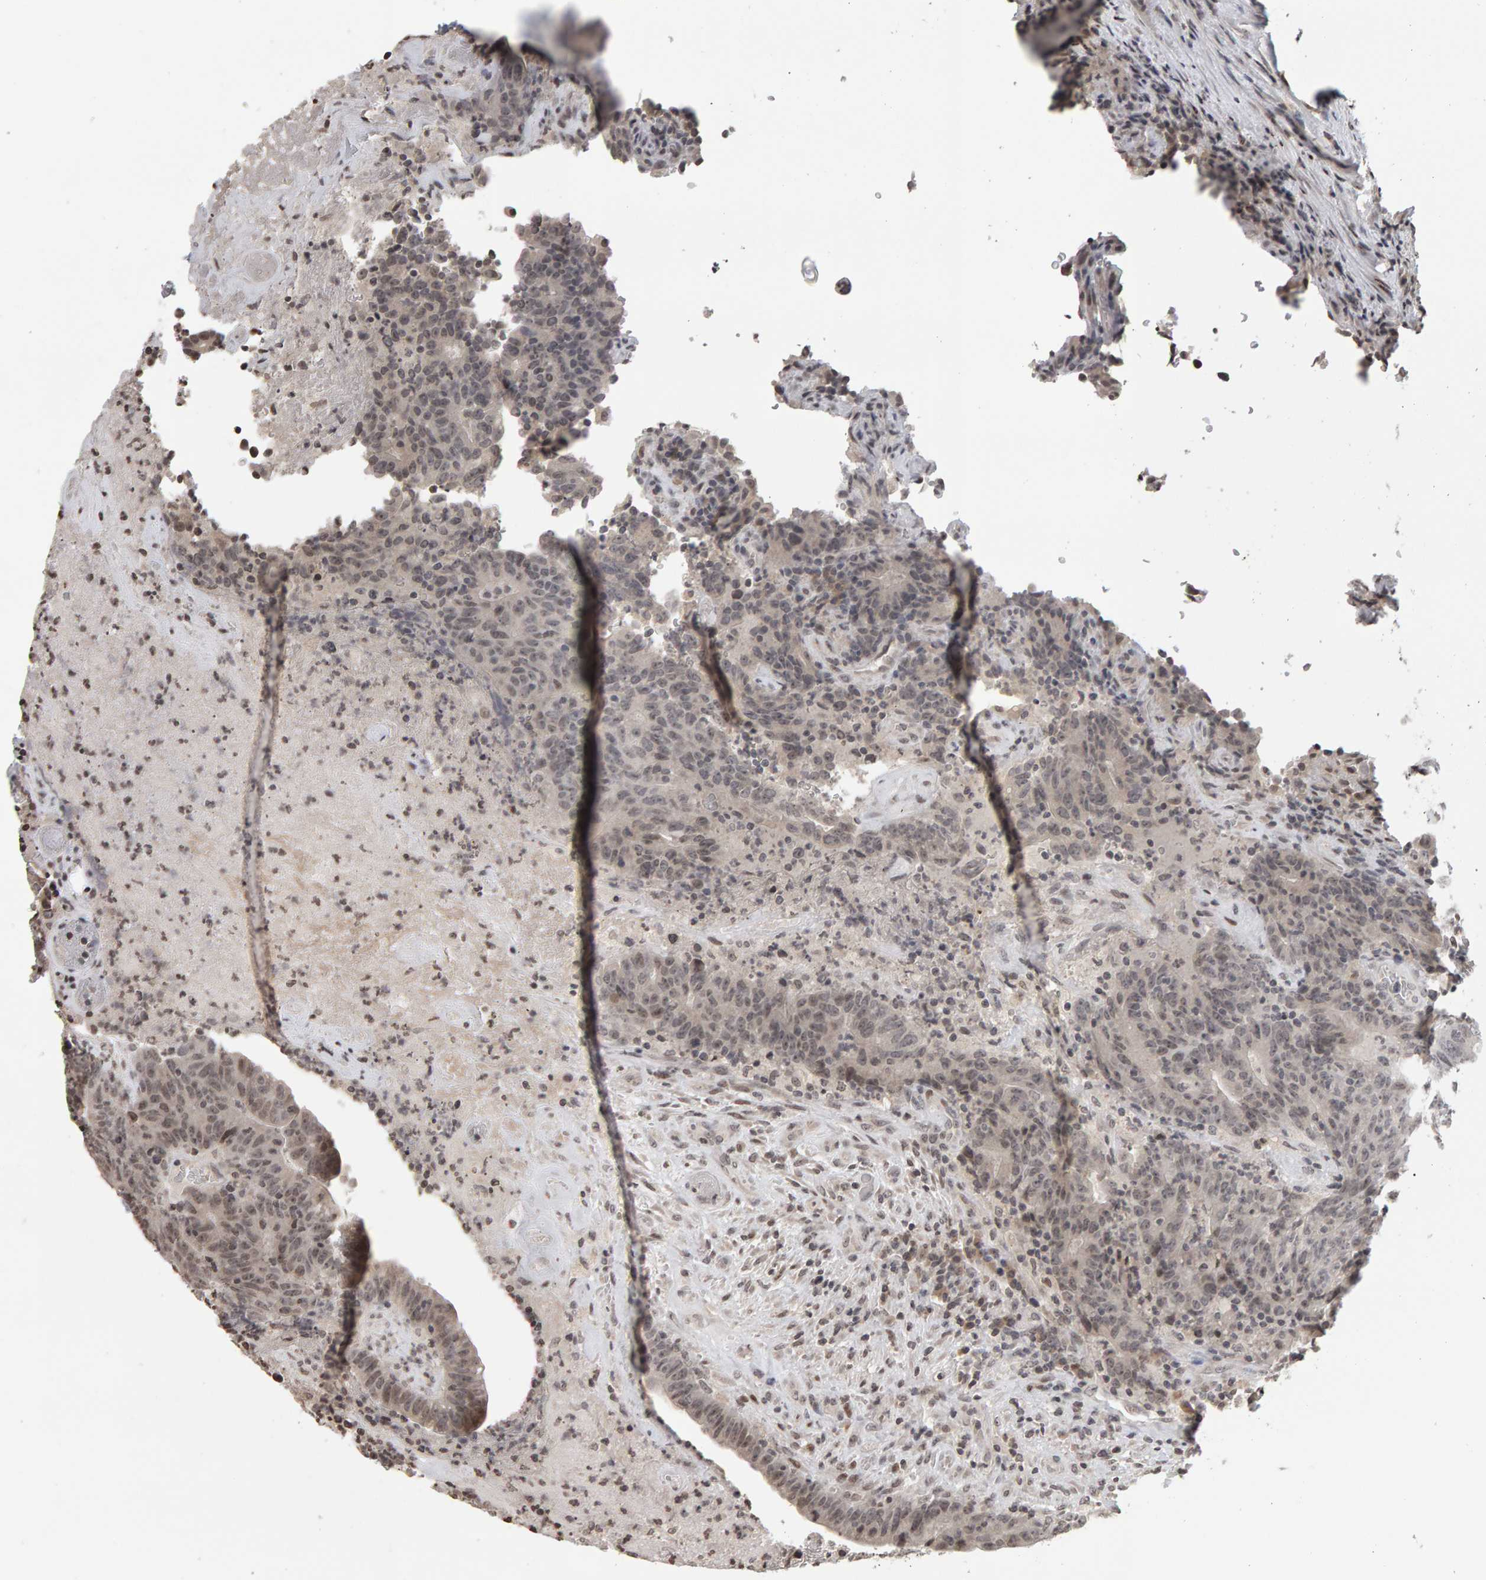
{"staining": {"intensity": "weak", "quantity": "25%-75%", "location": "nuclear"}, "tissue": "colorectal cancer", "cell_type": "Tumor cells", "image_type": "cancer", "snomed": [{"axis": "morphology", "description": "Normal tissue, NOS"}, {"axis": "morphology", "description": "Adenocarcinoma, NOS"}, {"axis": "topography", "description": "Colon"}], "caption": "Colorectal cancer was stained to show a protein in brown. There is low levels of weak nuclear positivity in about 25%-75% of tumor cells.", "gene": "TRAM1", "patient": {"sex": "female", "age": 75}}